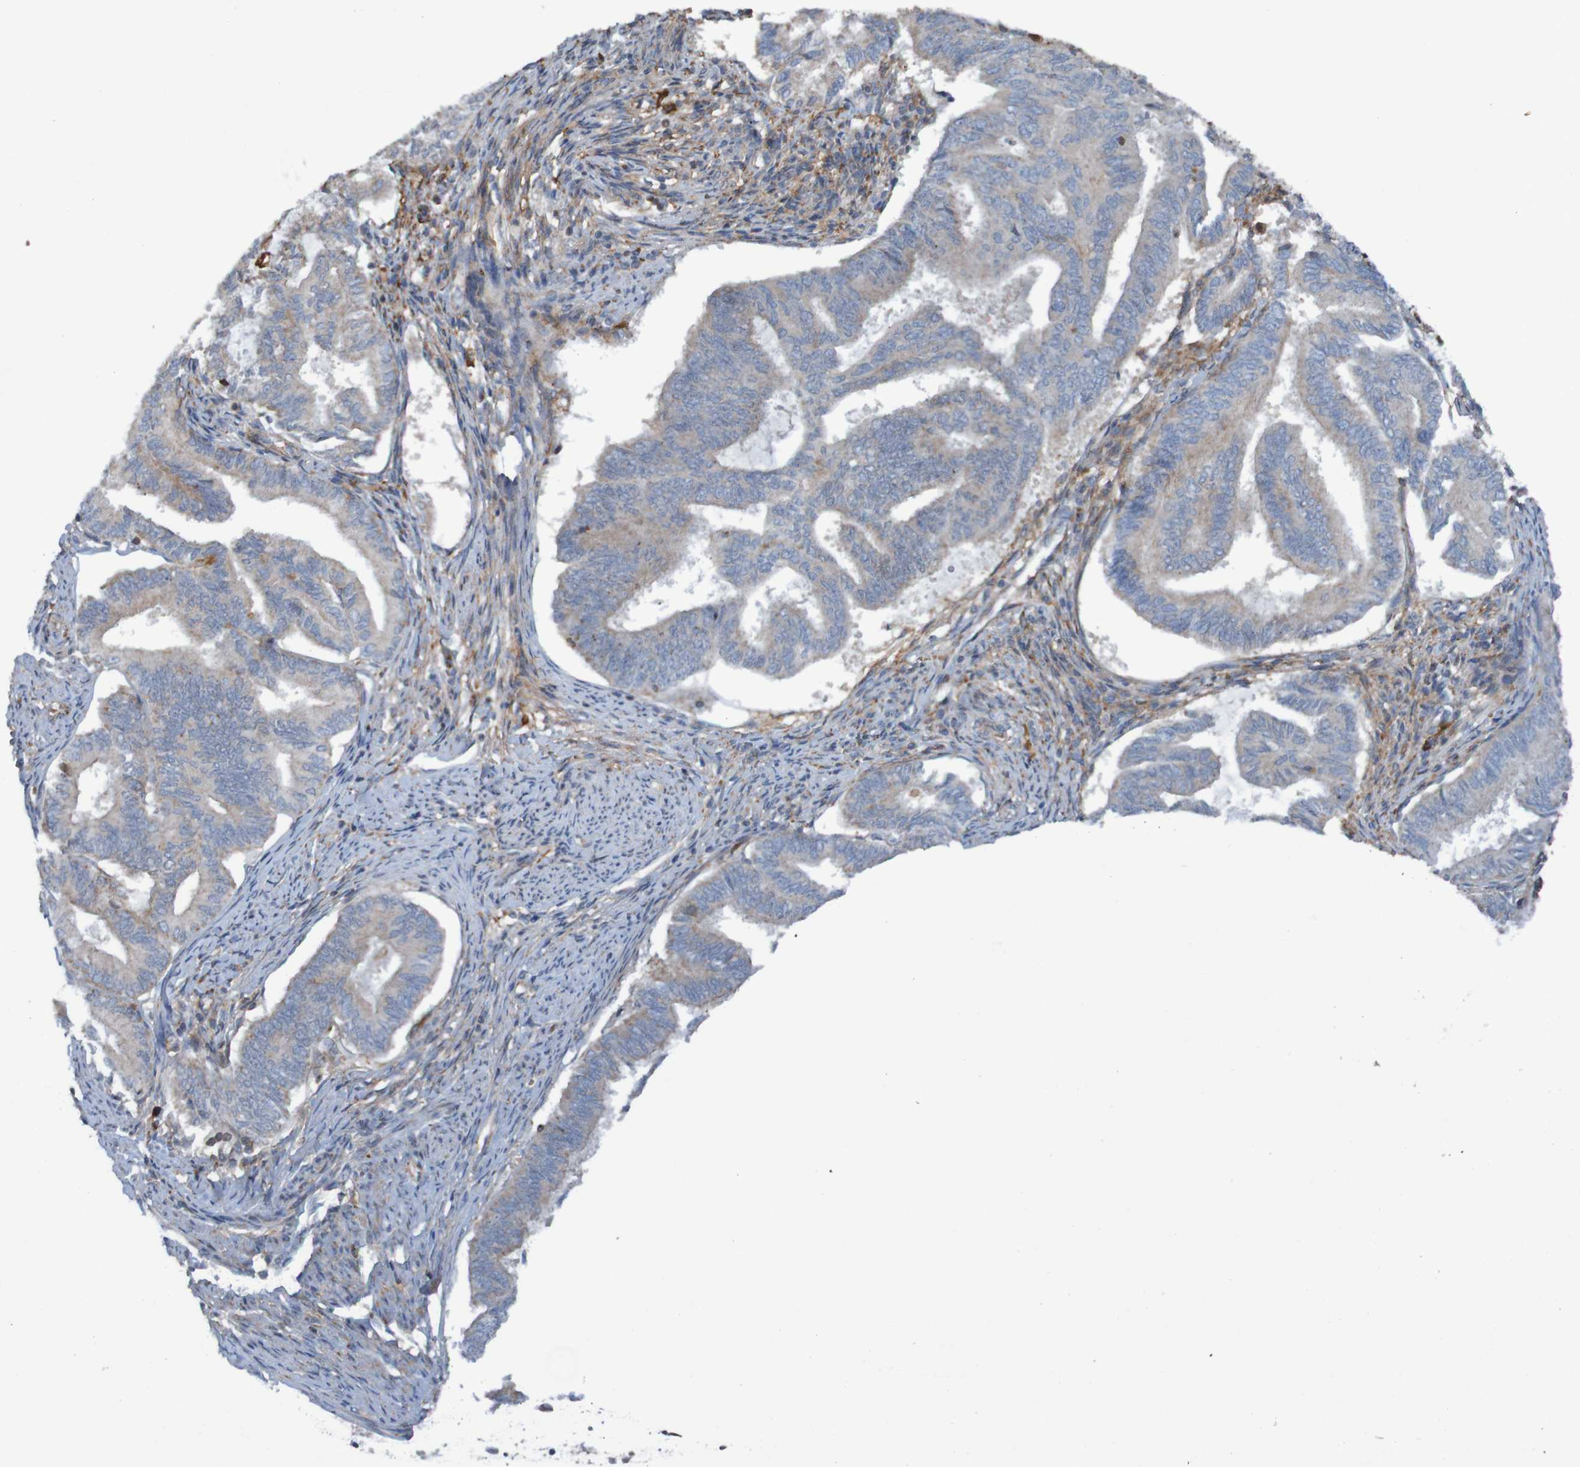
{"staining": {"intensity": "weak", "quantity": ">75%", "location": "cytoplasmic/membranous"}, "tissue": "endometrial cancer", "cell_type": "Tumor cells", "image_type": "cancer", "snomed": [{"axis": "morphology", "description": "Adenocarcinoma, NOS"}, {"axis": "topography", "description": "Endometrium"}], "caption": "Weak cytoplasmic/membranous protein positivity is appreciated in about >75% of tumor cells in endometrial cancer (adenocarcinoma).", "gene": "PDGFB", "patient": {"sex": "female", "age": 86}}